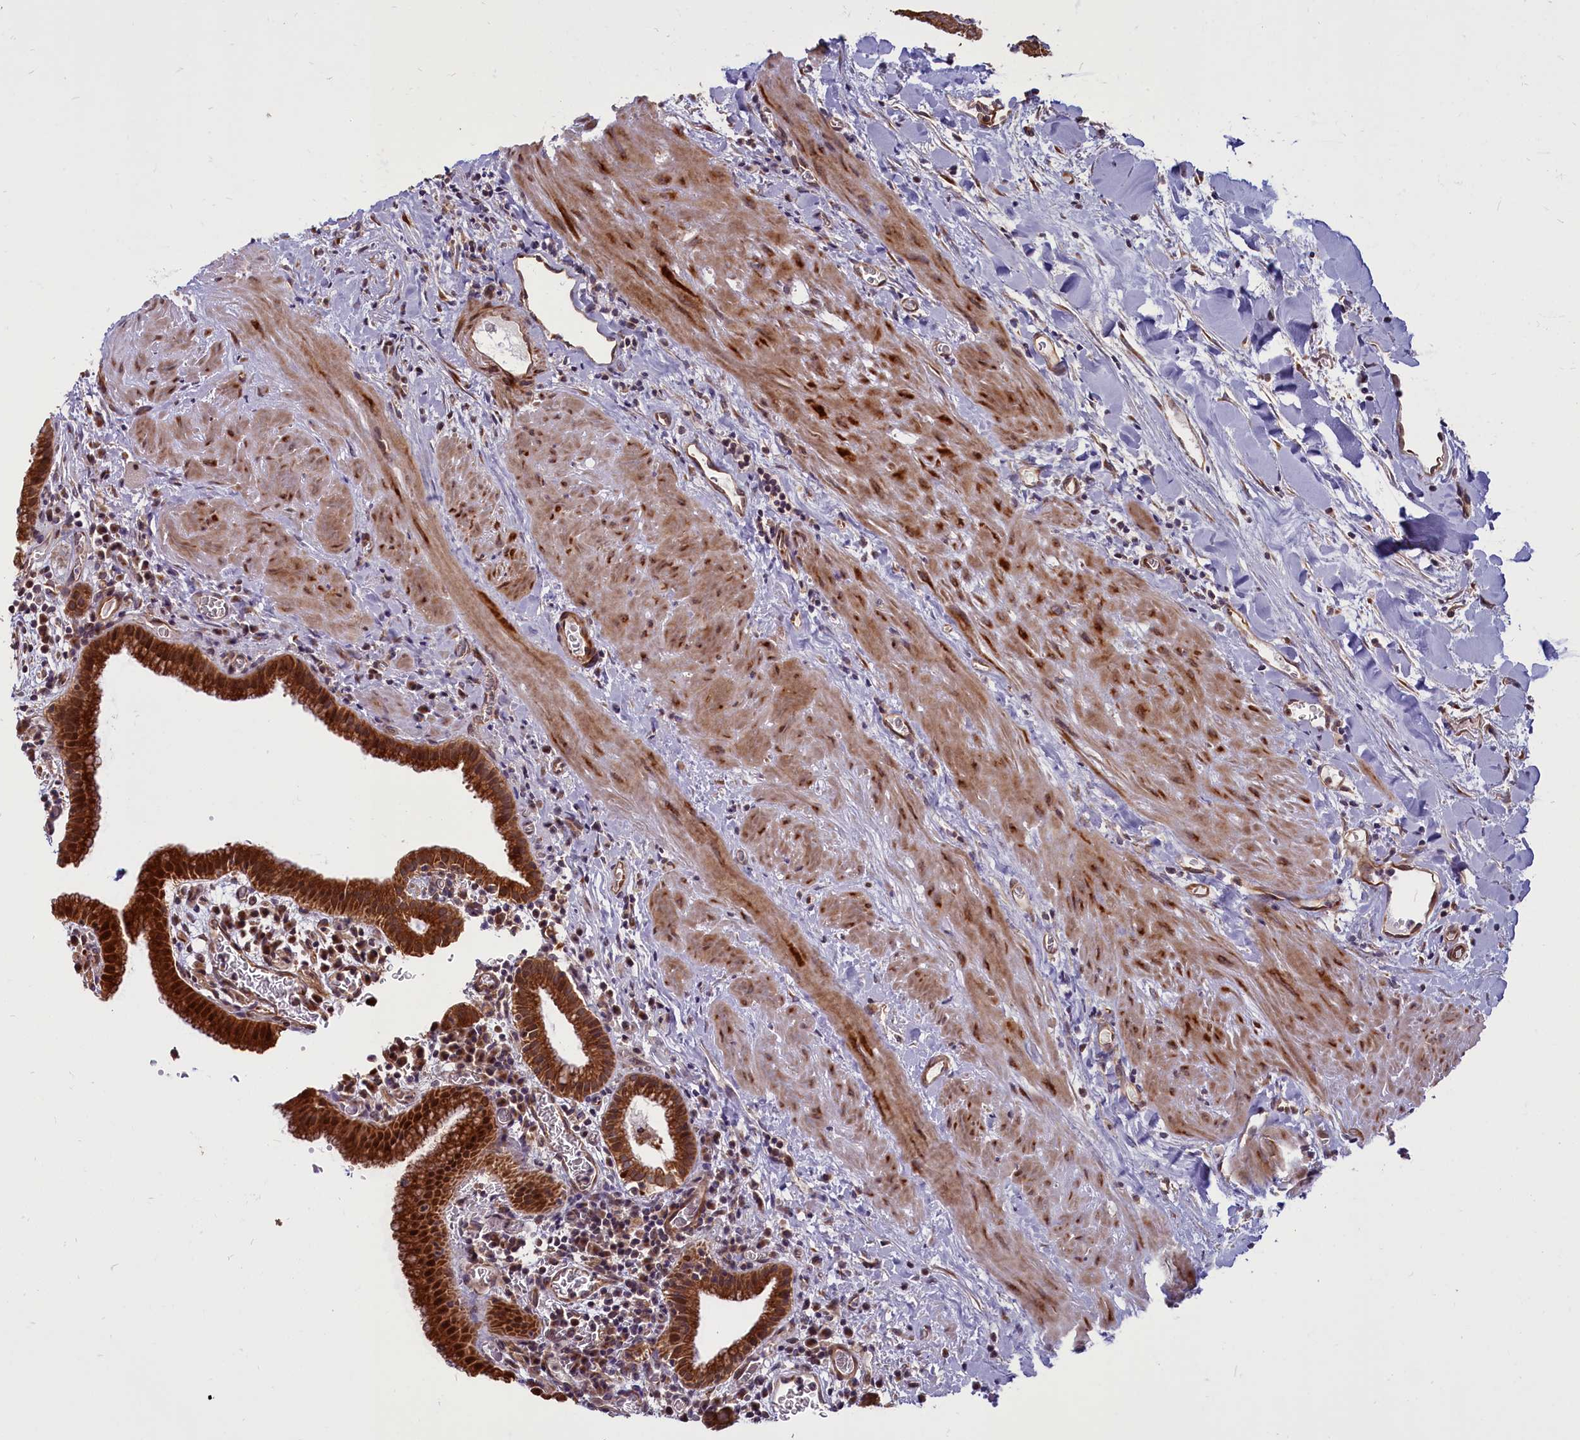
{"staining": {"intensity": "strong", "quantity": ">75%", "location": "cytoplasmic/membranous"}, "tissue": "gallbladder", "cell_type": "Glandular cells", "image_type": "normal", "snomed": [{"axis": "morphology", "description": "Normal tissue, NOS"}, {"axis": "topography", "description": "Gallbladder"}], "caption": "IHC (DAB) staining of unremarkable gallbladder shows strong cytoplasmic/membranous protein expression in about >75% of glandular cells.", "gene": "ENSG00000274944", "patient": {"sex": "male", "age": 78}}